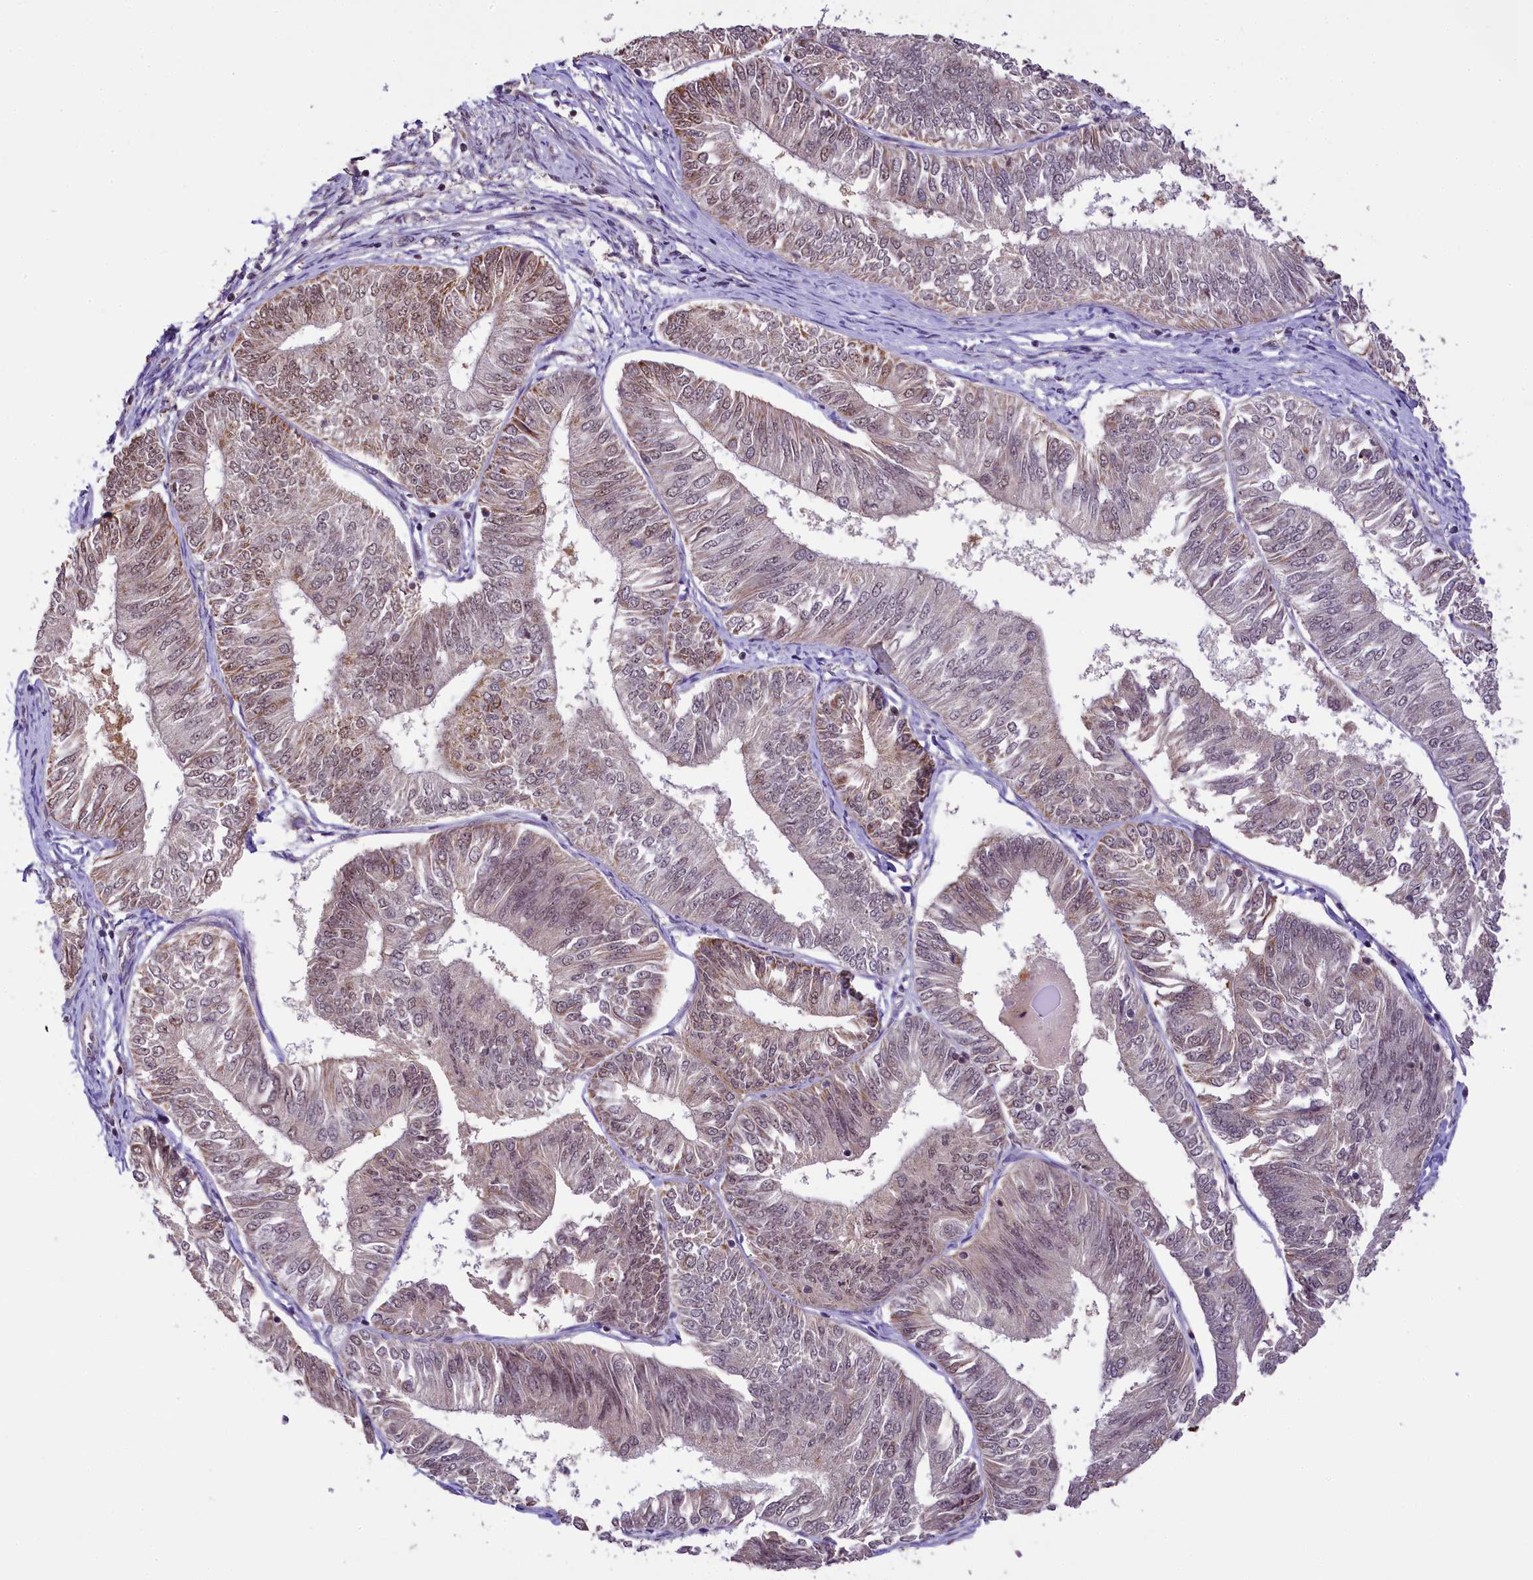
{"staining": {"intensity": "weak", "quantity": "25%-75%", "location": "cytoplasmic/membranous,nuclear"}, "tissue": "endometrial cancer", "cell_type": "Tumor cells", "image_type": "cancer", "snomed": [{"axis": "morphology", "description": "Adenocarcinoma, NOS"}, {"axis": "topography", "description": "Endometrium"}], "caption": "This is a micrograph of immunohistochemistry (IHC) staining of endometrial cancer, which shows weak positivity in the cytoplasmic/membranous and nuclear of tumor cells.", "gene": "PAF1", "patient": {"sex": "female", "age": 58}}